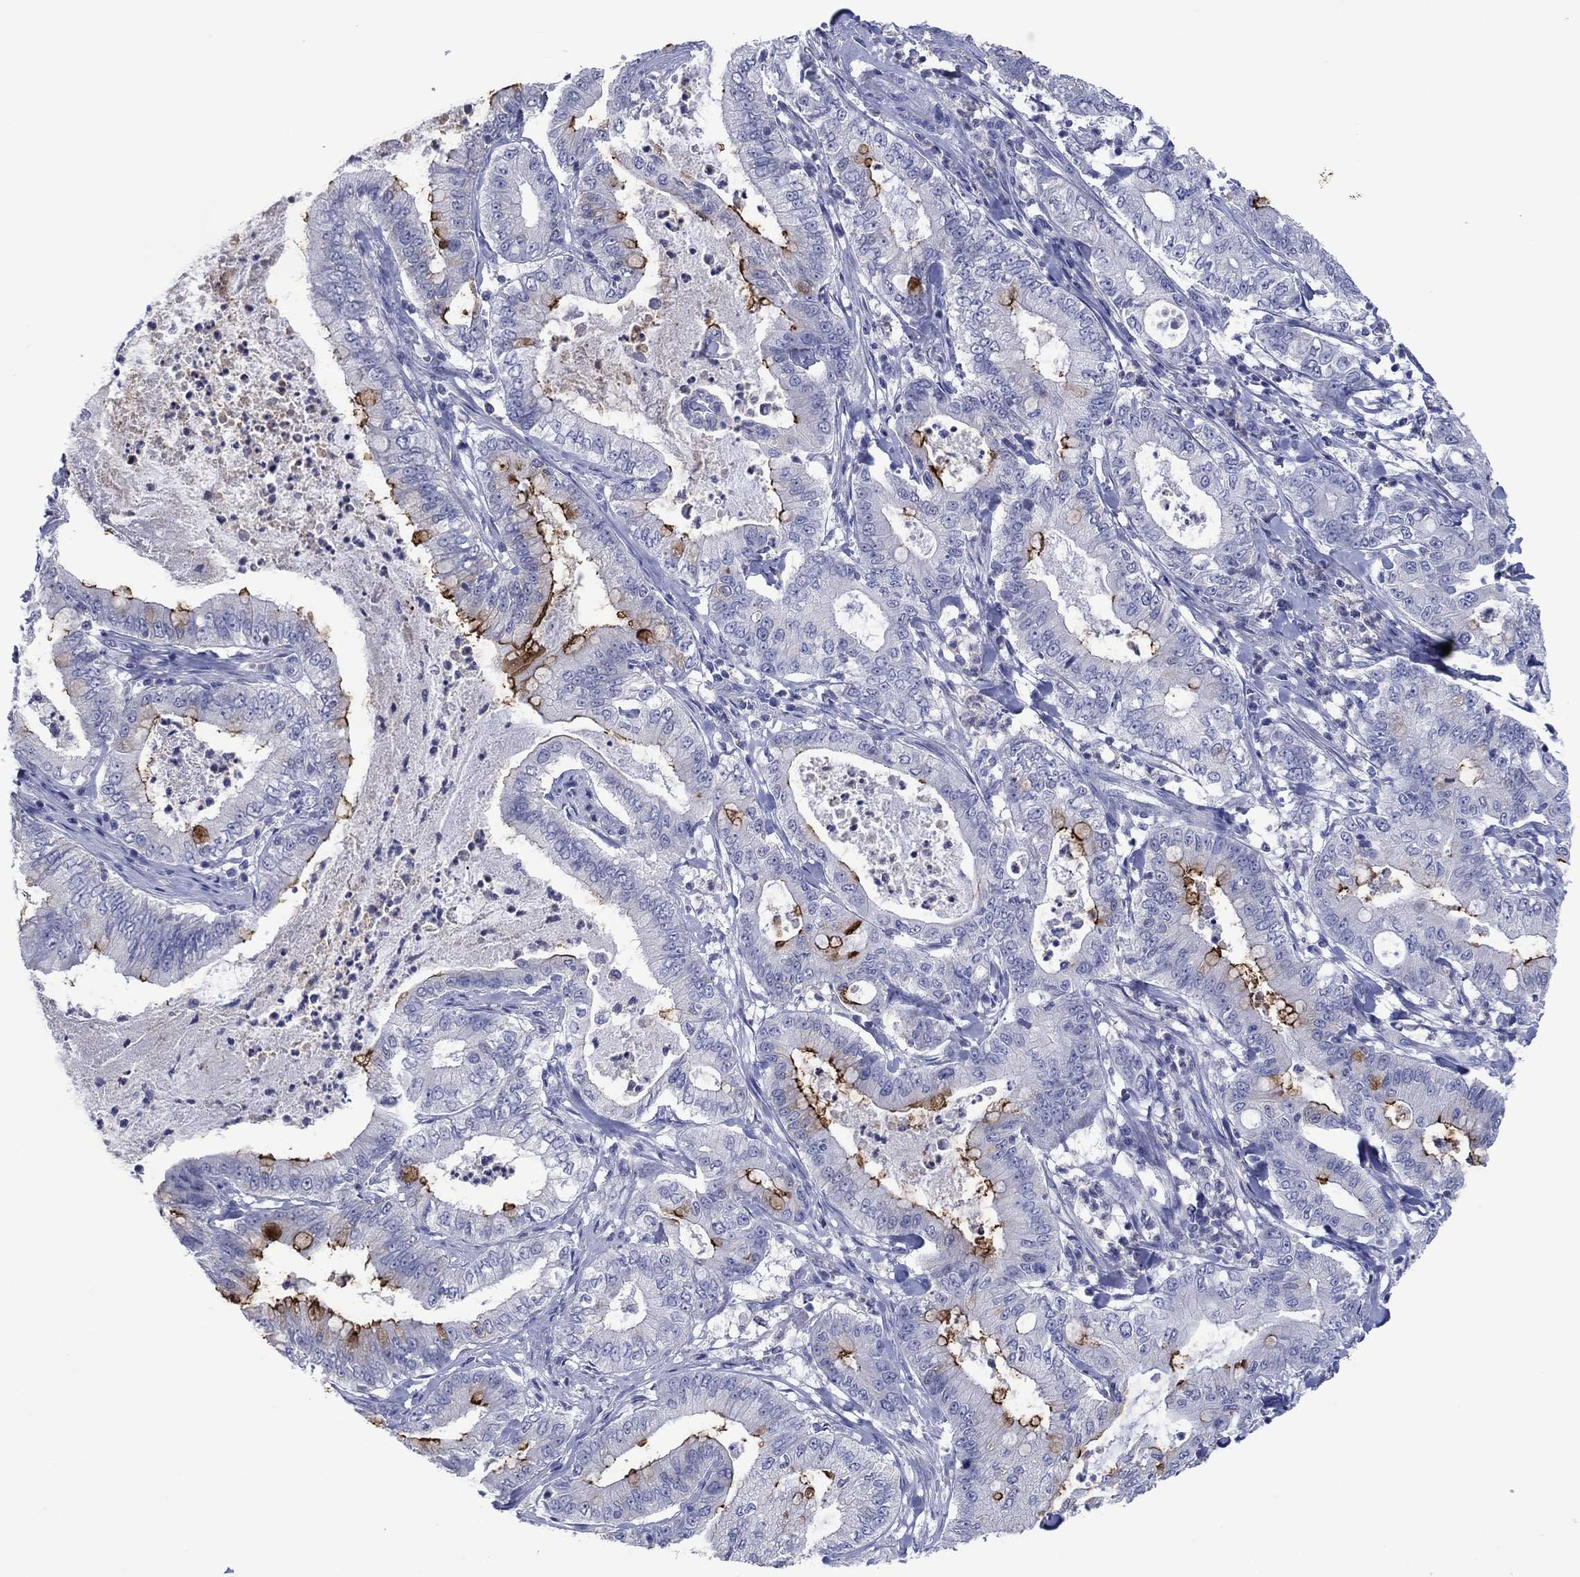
{"staining": {"intensity": "strong", "quantity": "<25%", "location": "cytoplasmic/membranous"}, "tissue": "pancreatic cancer", "cell_type": "Tumor cells", "image_type": "cancer", "snomed": [{"axis": "morphology", "description": "Adenocarcinoma, NOS"}, {"axis": "topography", "description": "Pancreas"}], "caption": "Human pancreatic adenocarcinoma stained with a brown dye shows strong cytoplasmic/membranous positive staining in about <25% of tumor cells.", "gene": "FER1L6", "patient": {"sex": "male", "age": 71}}